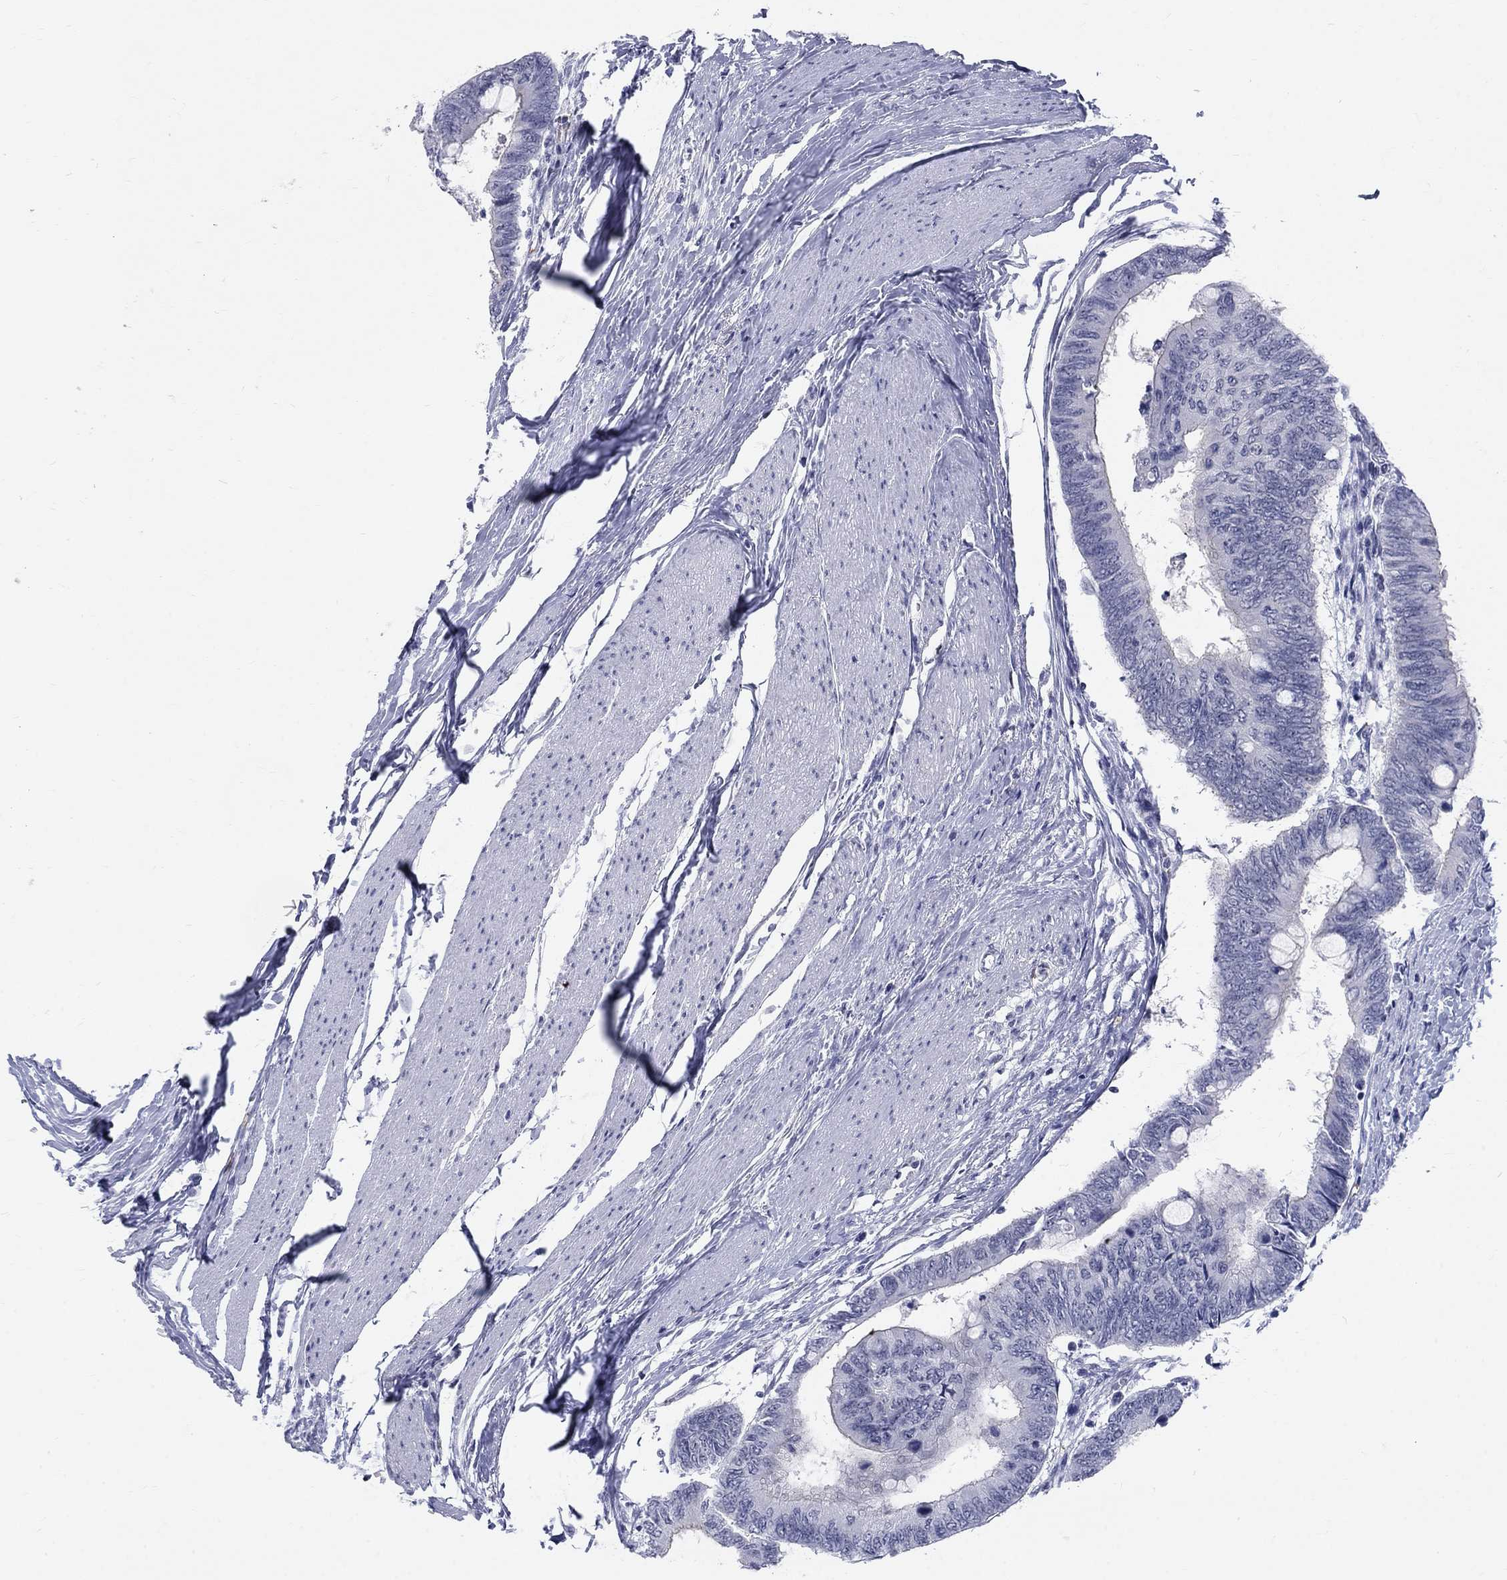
{"staining": {"intensity": "negative", "quantity": "none", "location": "none"}, "tissue": "colorectal cancer", "cell_type": "Tumor cells", "image_type": "cancer", "snomed": [{"axis": "morphology", "description": "Normal tissue, NOS"}, {"axis": "morphology", "description": "Adenocarcinoma, NOS"}, {"axis": "topography", "description": "Rectum"}, {"axis": "topography", "description": "Peripheral nerve tissue"}], "caption": "The histopathology image demonstrates no staining of tumor cells in colorectal cancer. The staining is performed using DAB brown chromogen with nuclei counter-stained in using hematoxylin.", "gene": "DMTN", "patient": {"sex": "male", "age": 92}}